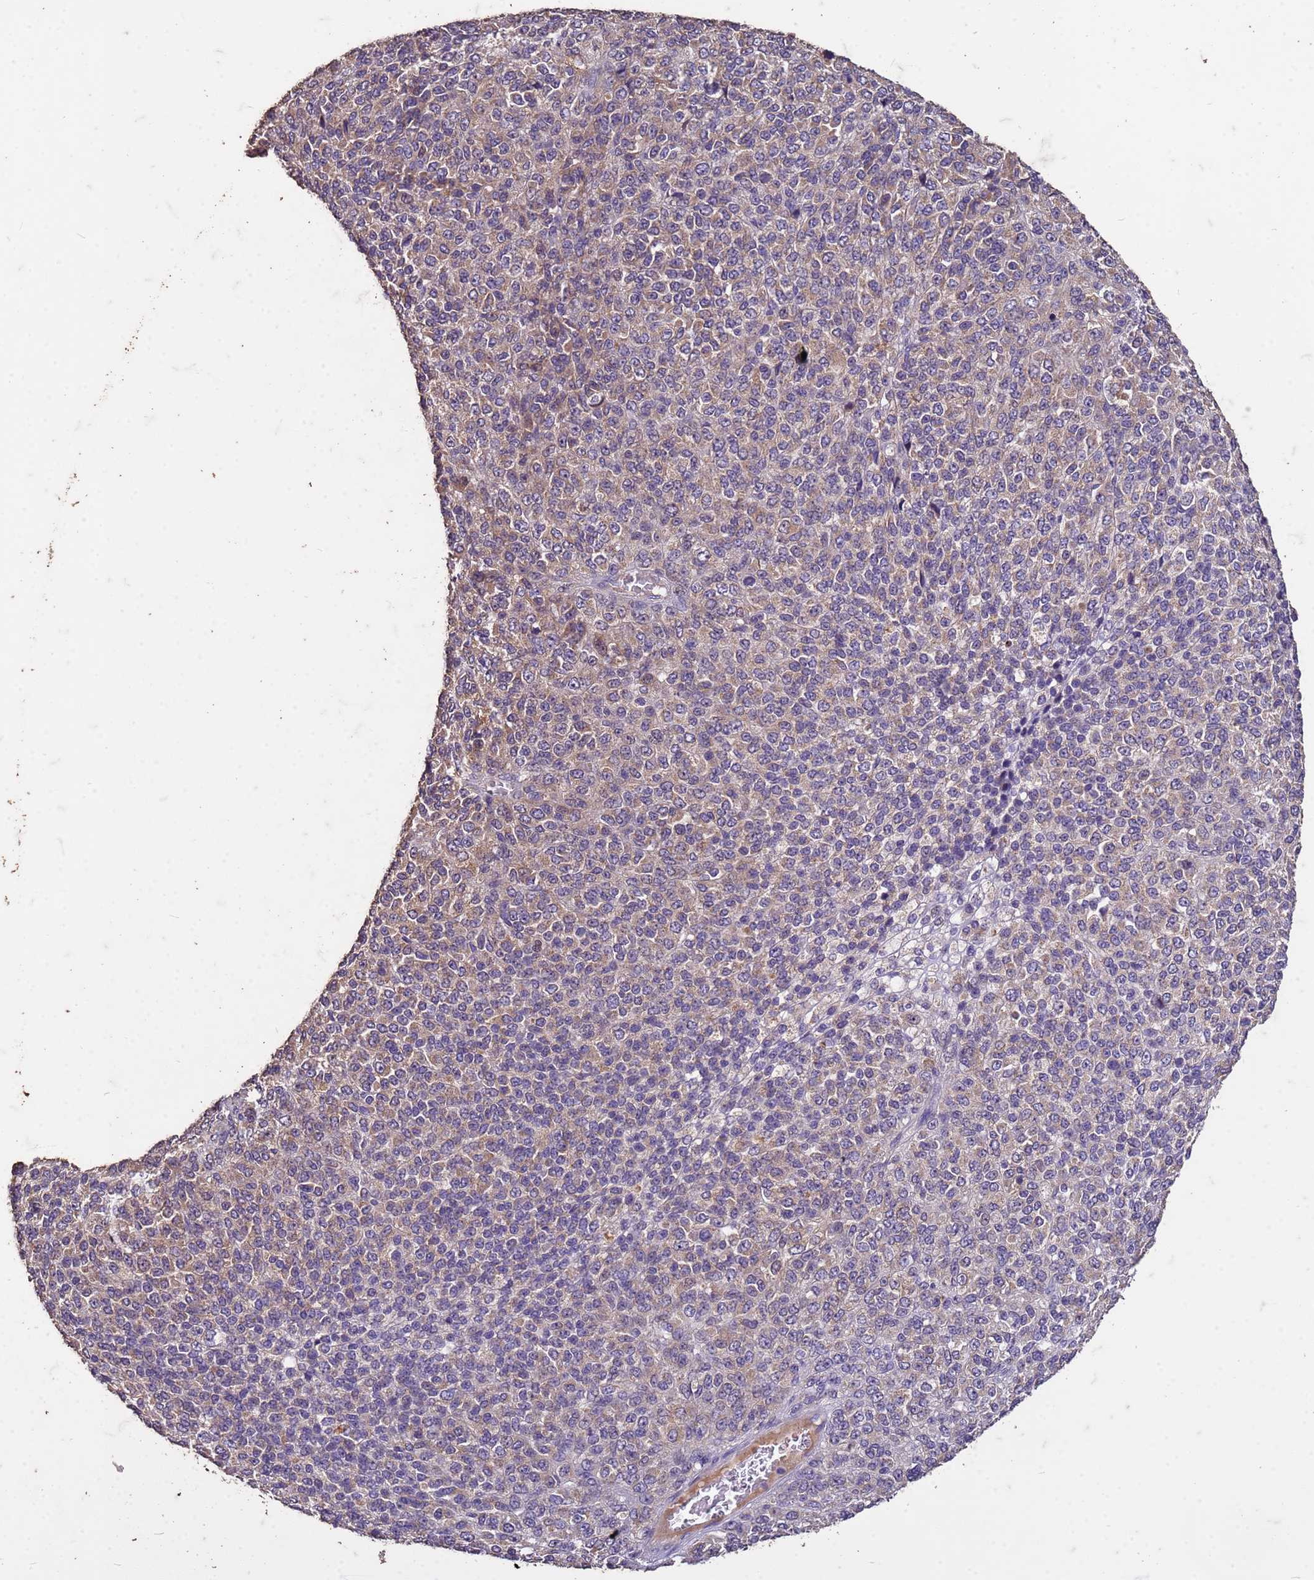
{"staining": {"intensity": "weak", "quantity": "<25%", "location": "cytoplasmic/membranous"}, "tissue": "melanoma", "cell_type": "Tumor cells", "image_type": "cancer", "snomed": [{"axis": "morphology", "description": "Malignant melanoma, Metastatic site"}, {"axis": "topography", "description": "Brain"}], "caption": "DAB (3,3'-diaminobenzidine) immunohistochemical staining of human melanoma exhibits no significant staining in tumor cells.", "gene": "FAM184B", "patient": {"sex": "female", "age": 56}}